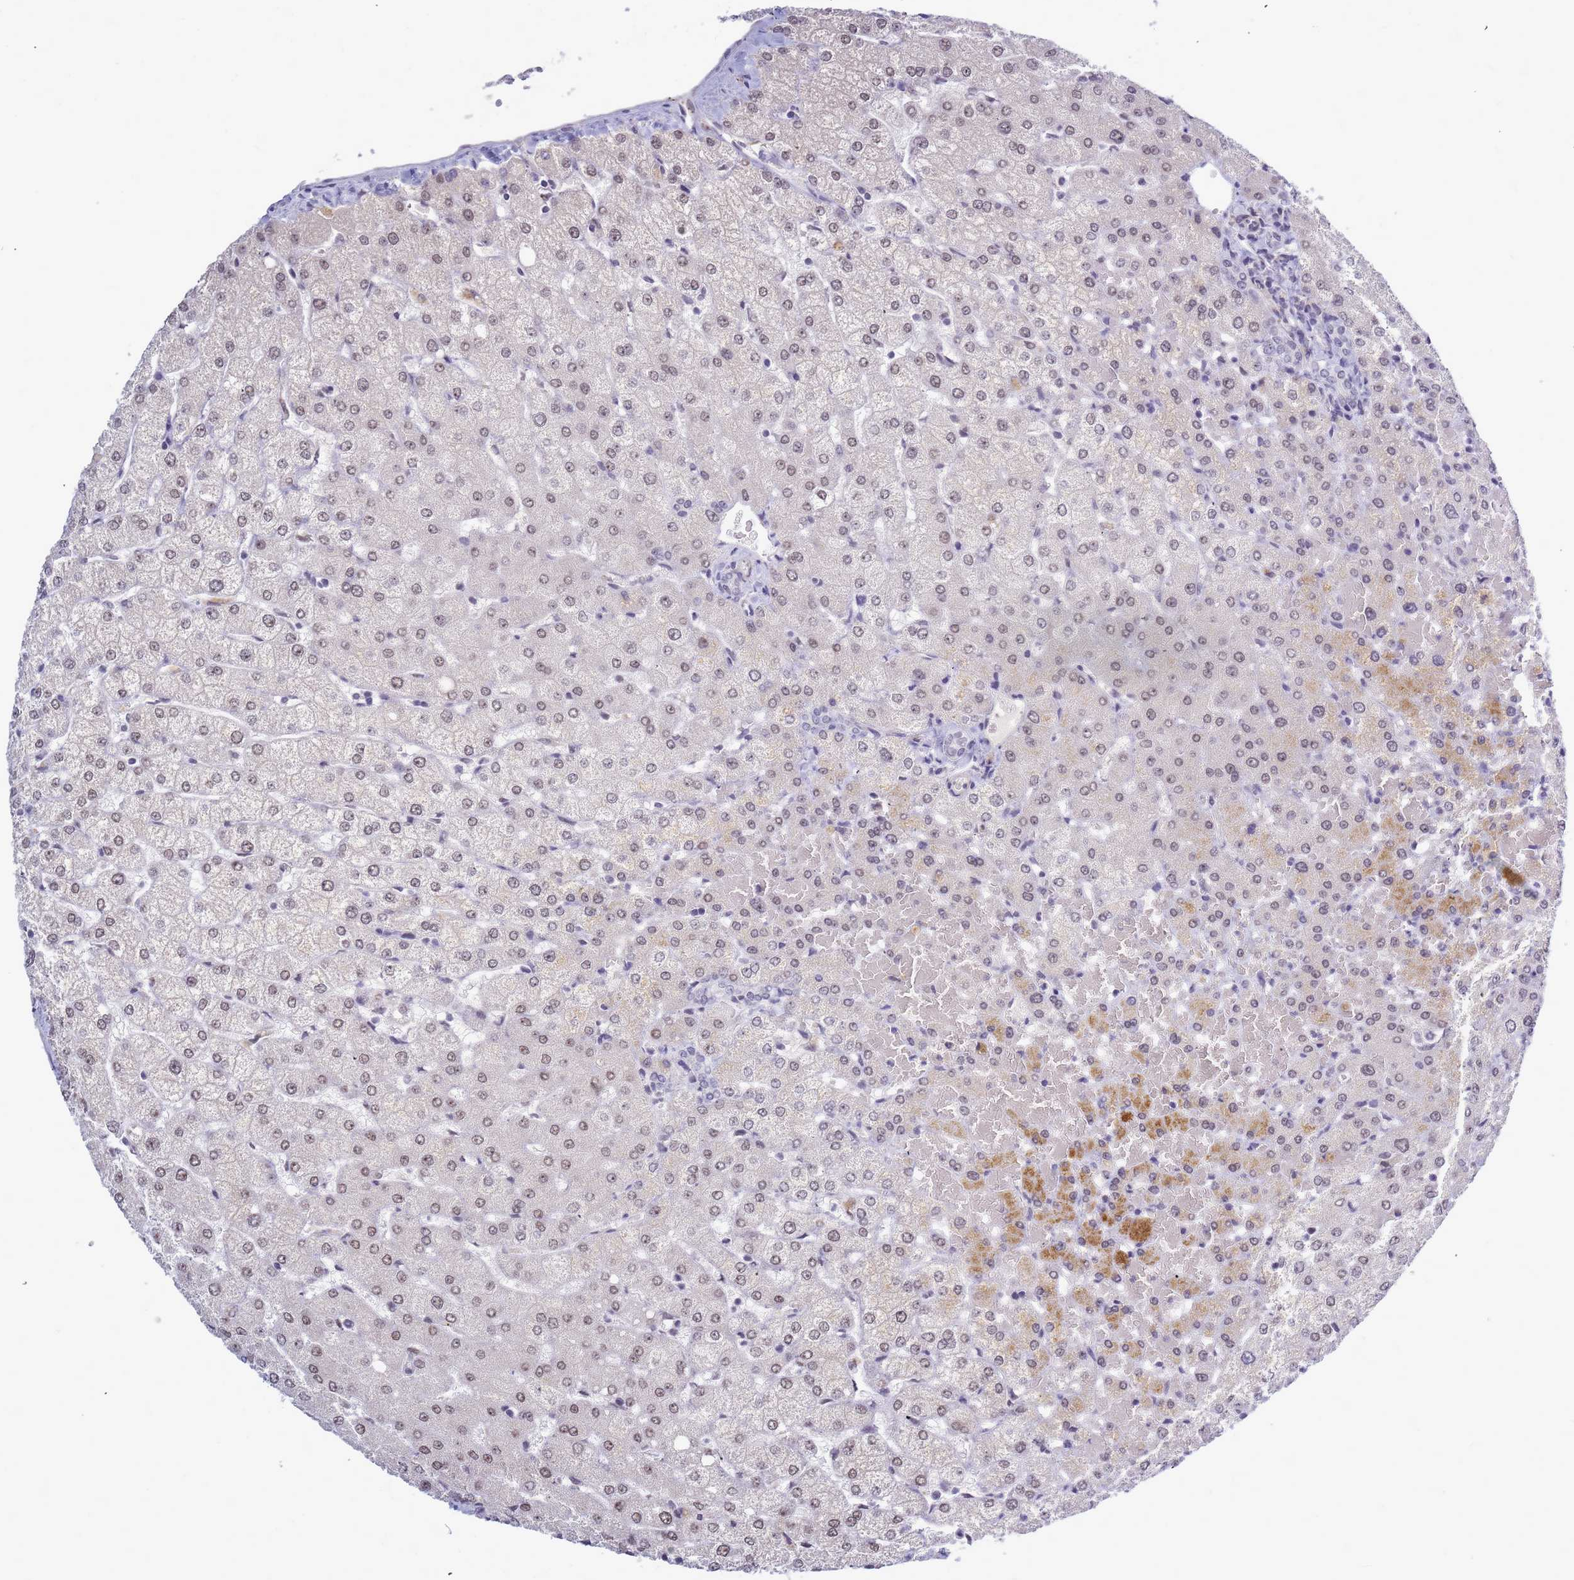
{"staining": {"intensity": "negative", "quantity": "none", "location": "none"}, "tissue": "liver", "cell_type": "Cholangiocytes", "image_type": "normal", "snomed": [{"axis": "morphology", "description": "Normal tissue, NOS"}, {"axis": "topography", "description": "Liver"}], "caption": "The micrograph shows no significant staining in cholangiocytes of liver. Brightfield microscopy of immunohistochemistry stained with DAB (3,3'-diaminobenzidine) (brown) and hematoxylin (blue), captured at high magnification.", "gene": "CXorf65", "patient": {"sex": "female", "age": 54}}